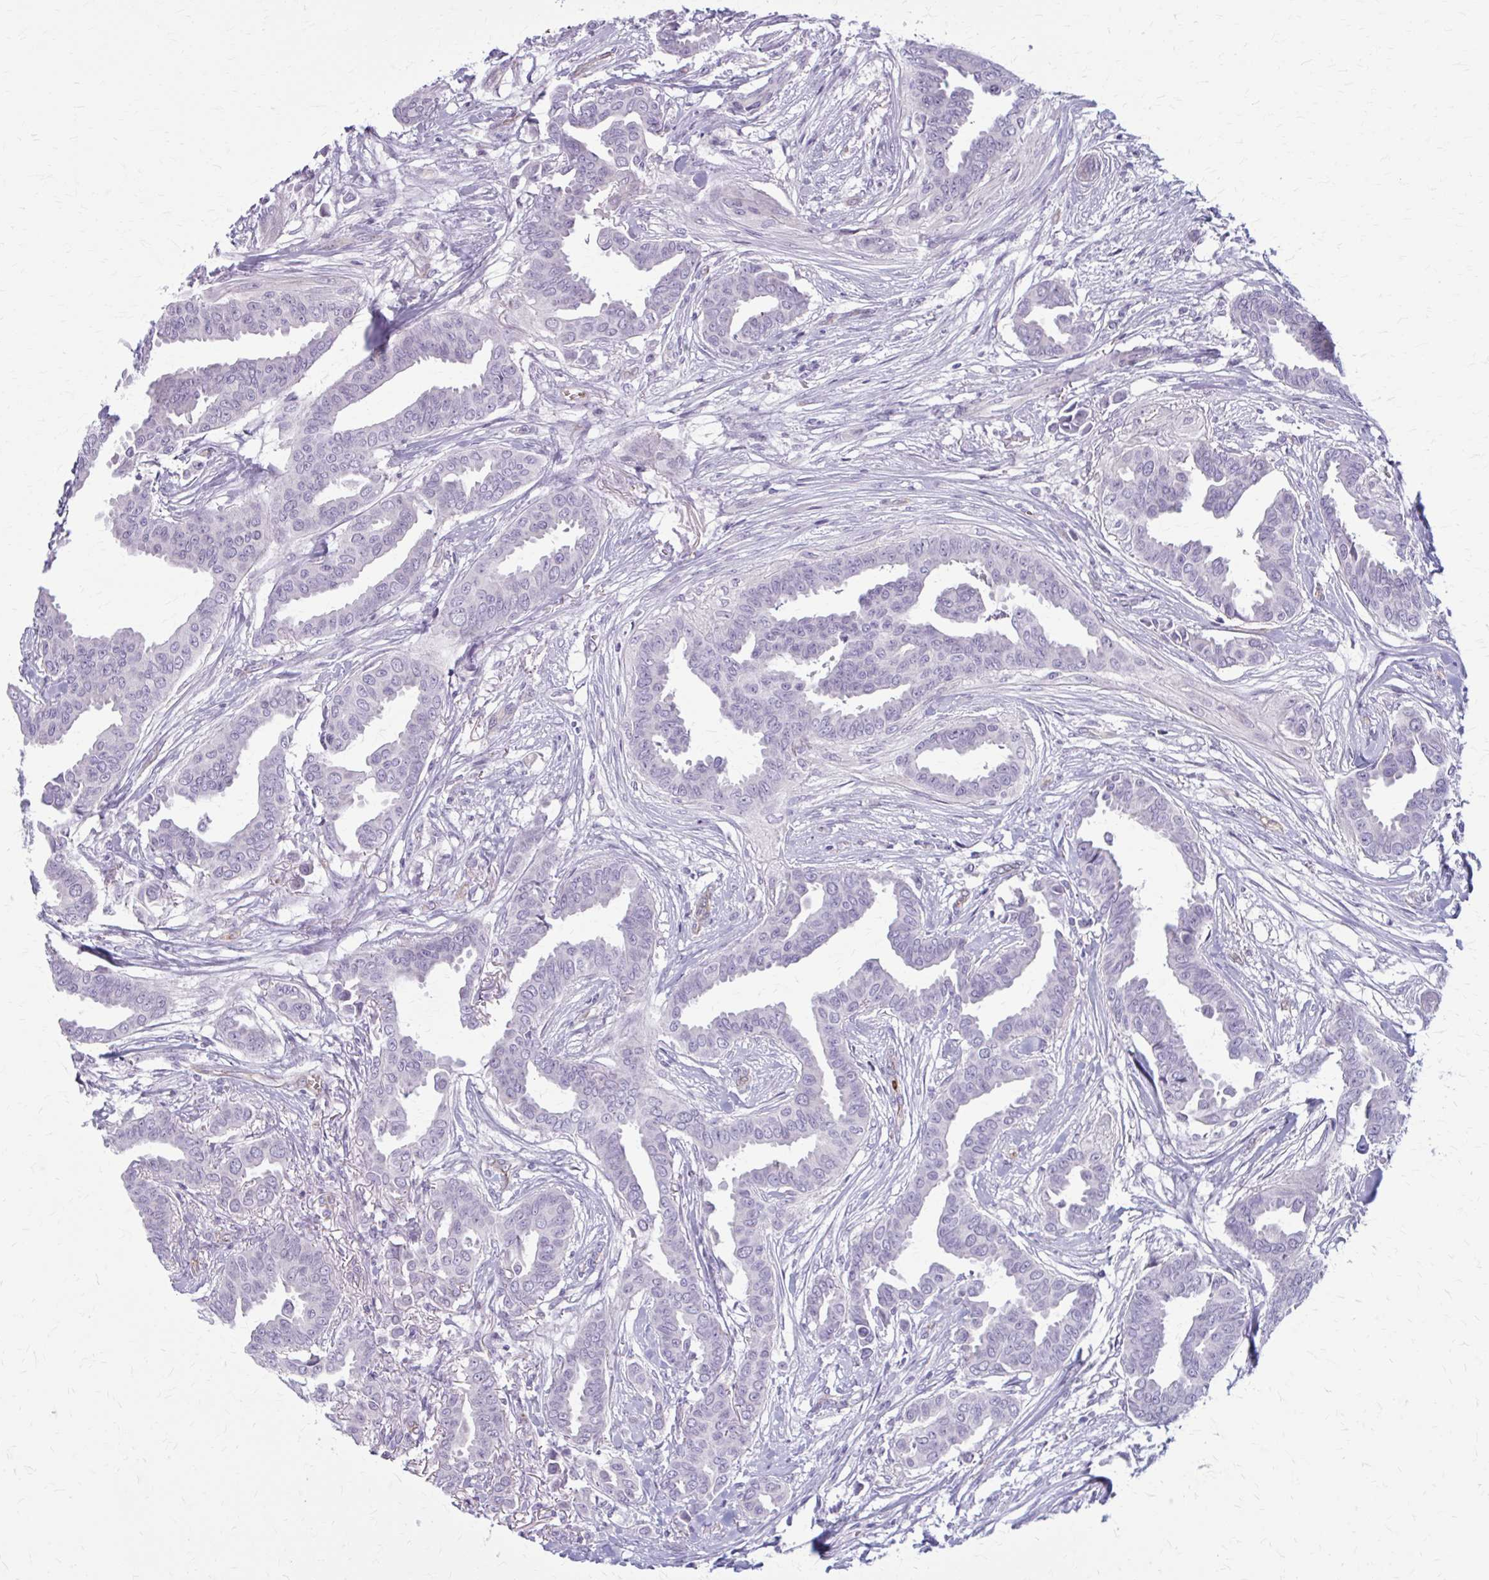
{"staining": {"intensity": "negative", "quantity": "none", "location": "none"}, "tissue": "breast cancer", "cell_type": "Tumor cells", "image_type": "cancer", "snomed": [{"axis": "morphology", "description": "Duct carcinoma"}, {"axis": "topography", "description": "Breast"}], "caption": "Immunohistochemistry photomicrograph of breast cancer (intraductal carcinoma) stained for a protein (brown), which reveals no expression in tumor cells. (DAB IHC with hematoxylin counter stain).", "gene": "CASQ2", "patient": {"sex": "female", "age": 45}}